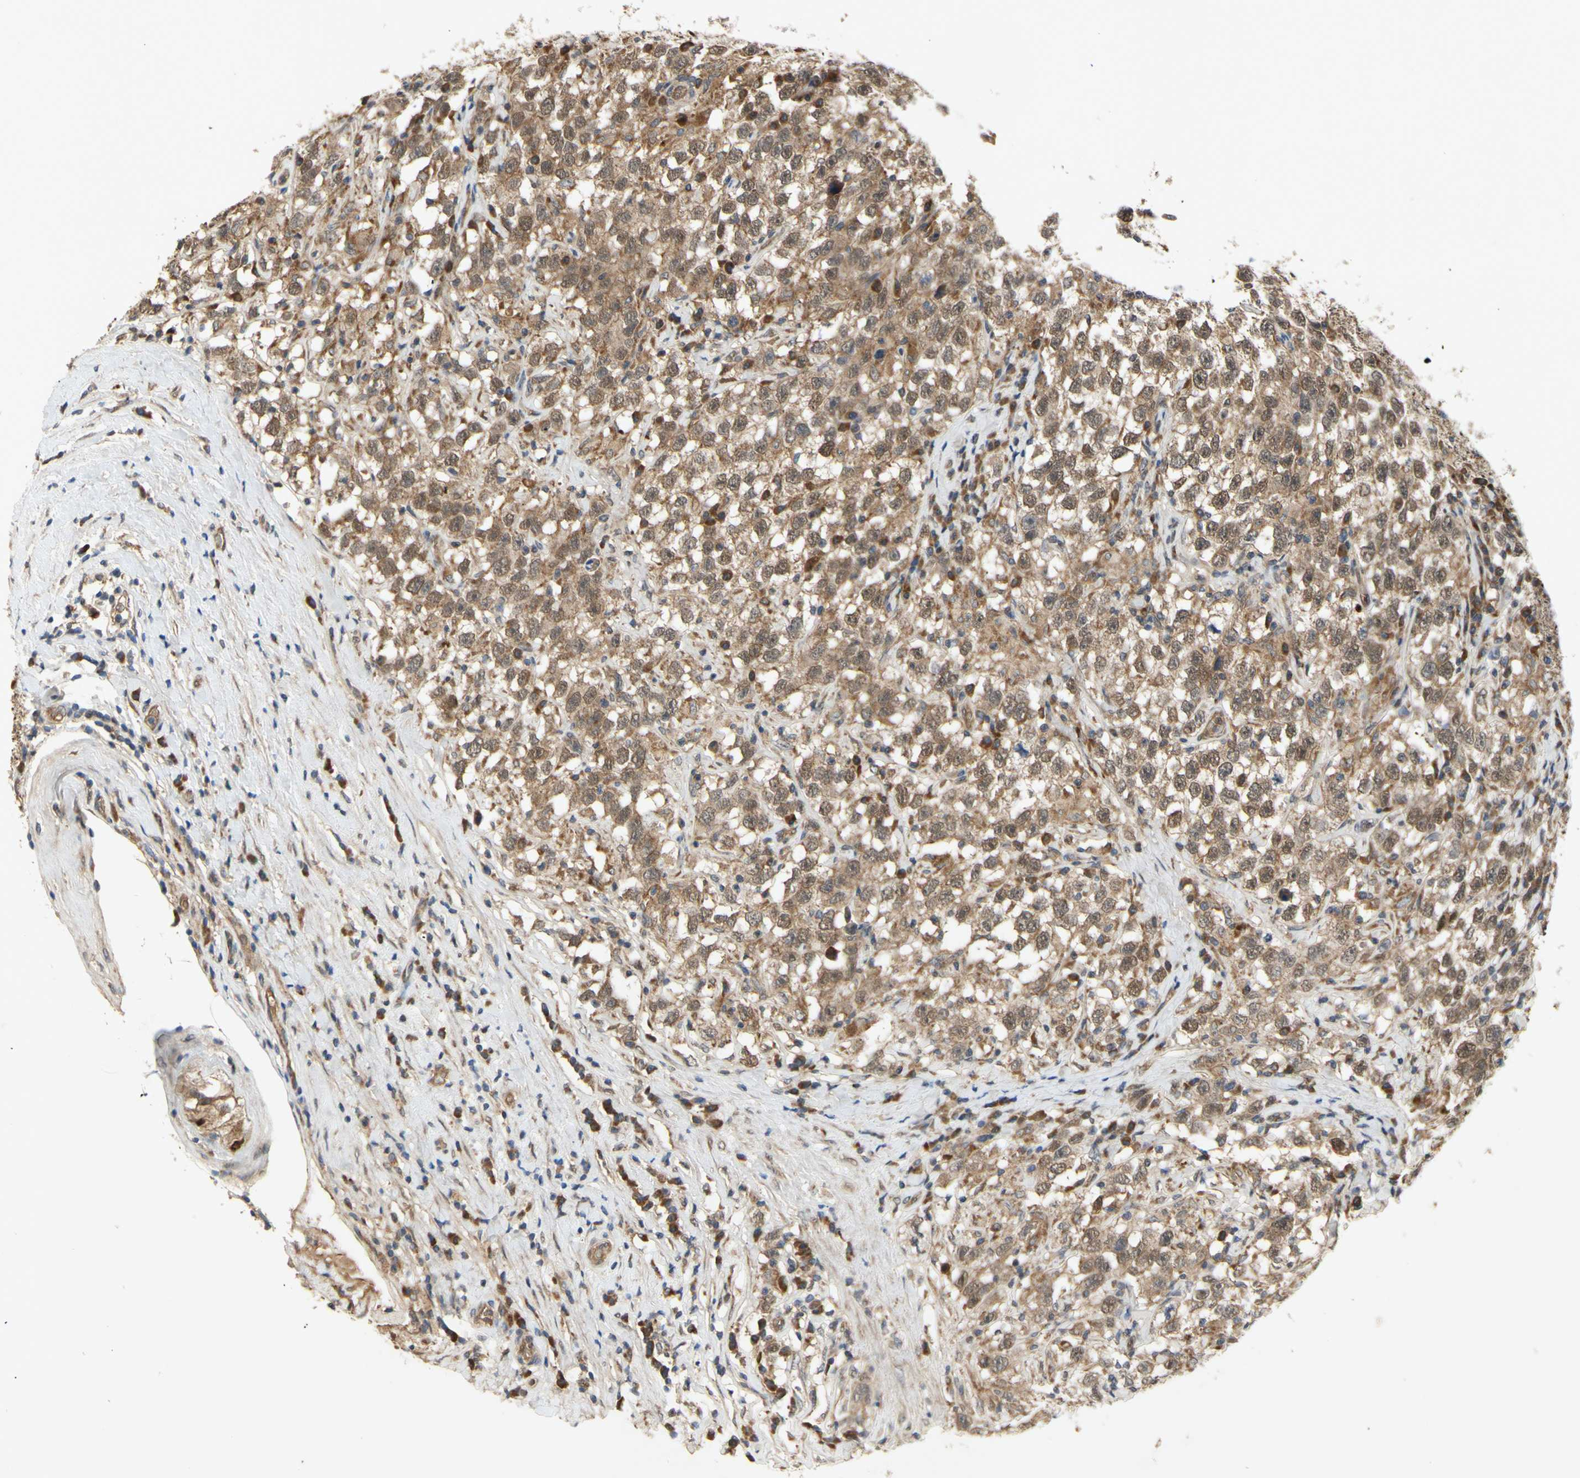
{"staining": {"intensity": "moderate", "quantity": ">75%", "location": "cytoplasmic/membranous"}, "tissue": "testis cancer", "cell_type": "Tumor cells", "image_type": "cancer", "snomed": [{"axis": "morphology", "description": "Seminoma, NOS"}, {"axis": "topography", "description": "Testis"}], "caption": "A histopathology image of testis cancer stained for a protein demonstrates moderate cytoplasmic/membranous brown staining in tumor cells. (DAB IHC, brown staining for protein, blue staining for nuclei).", "gene": "PKN1", "patient": {"sex": "male", "age": 41}}